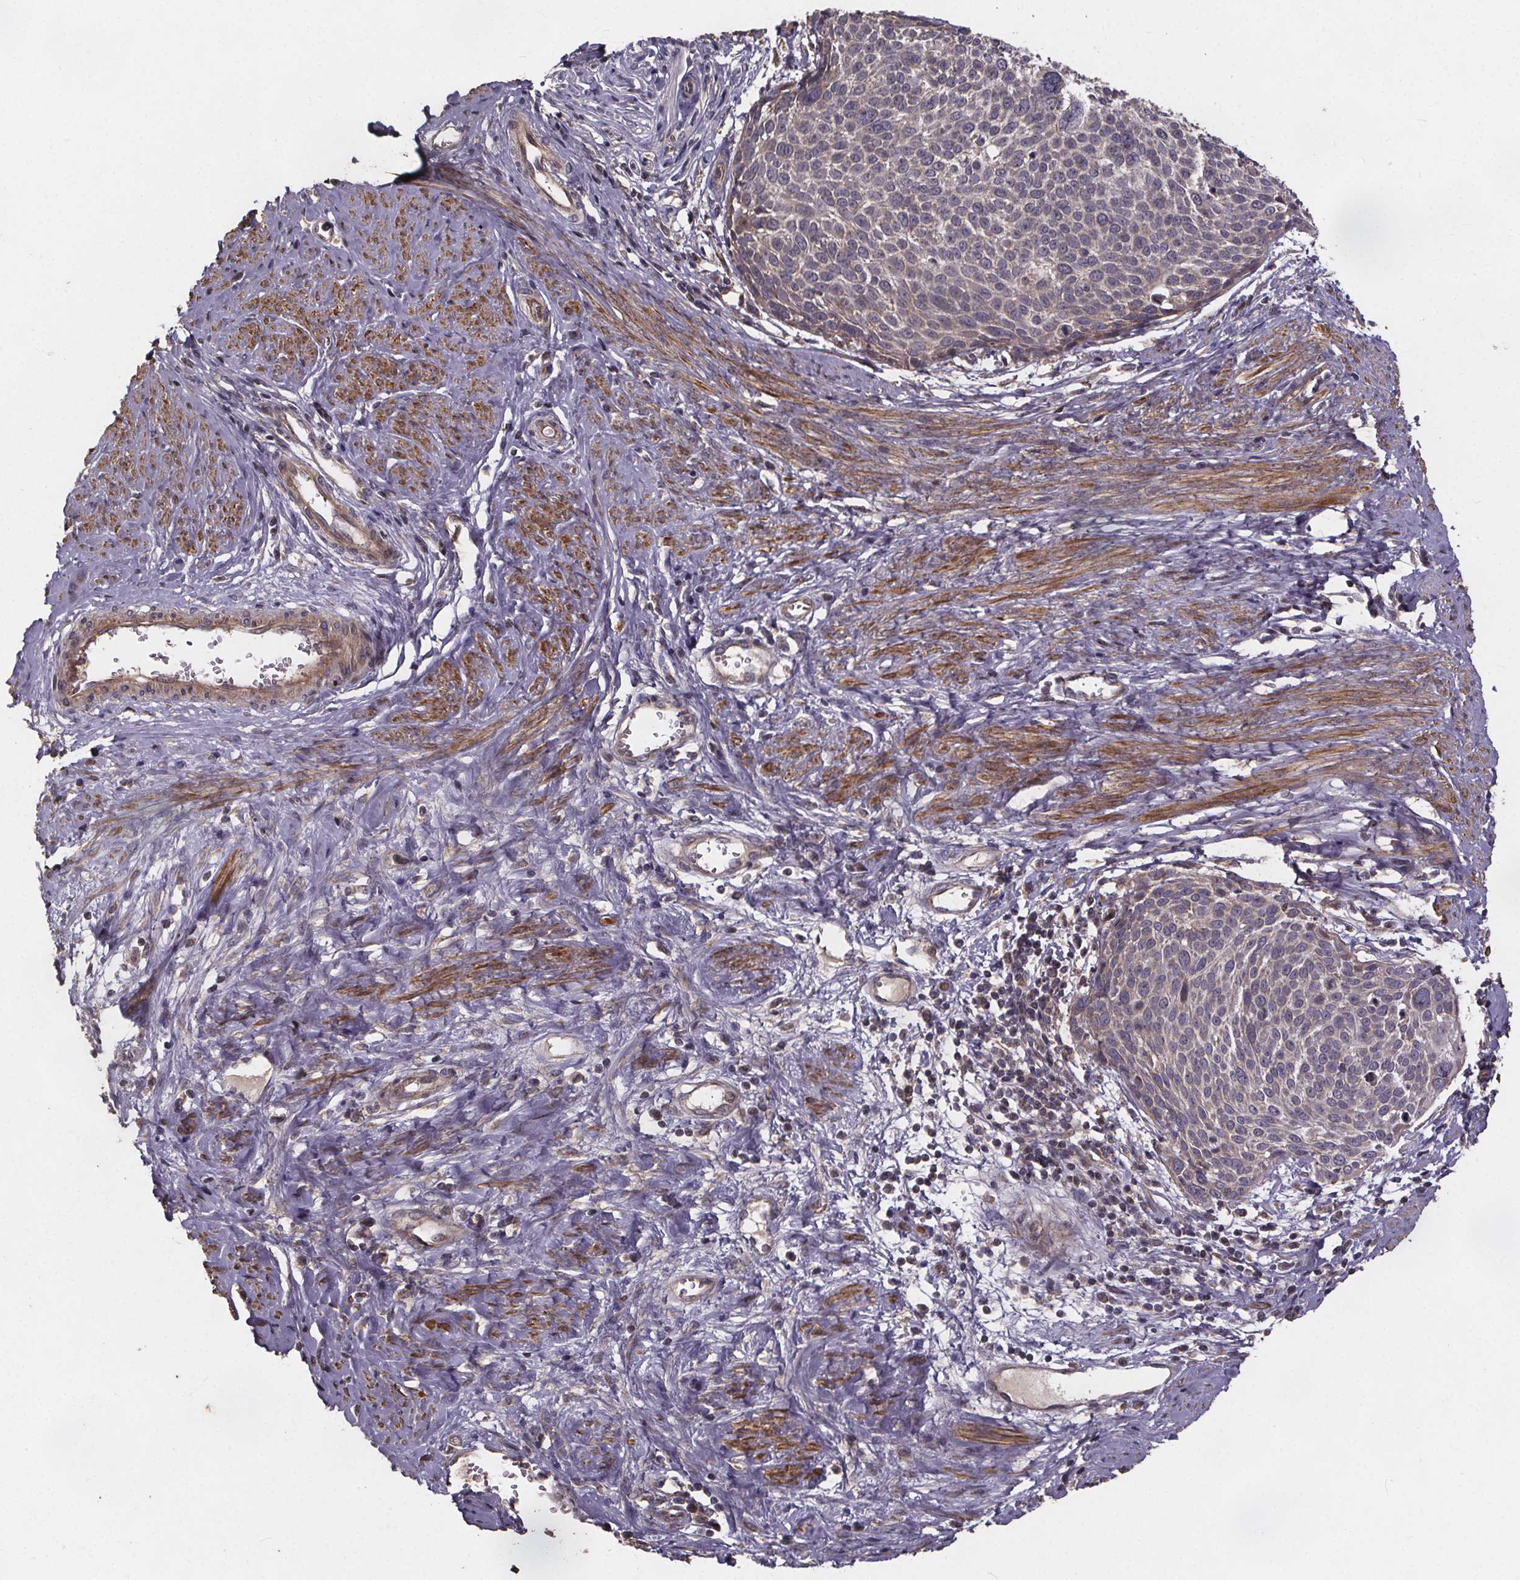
{"staining": {"intensity": "negative", "quantity": "none", "location": "none"}, "tissue": "cervical cancer", "cell_type": "Tumor cells", "image_type": "cancer", "snomed": [{"axis": "morphology", "description": "Squamous cell carcinoma, NOS"}, {"axis": "topography", "description": "Cervix"}], "caption": "Tumor cells show no significant protein staining in cervical cancer.", "gene": "YME1L1", "patient": {"sex": "female", "age": 39}}